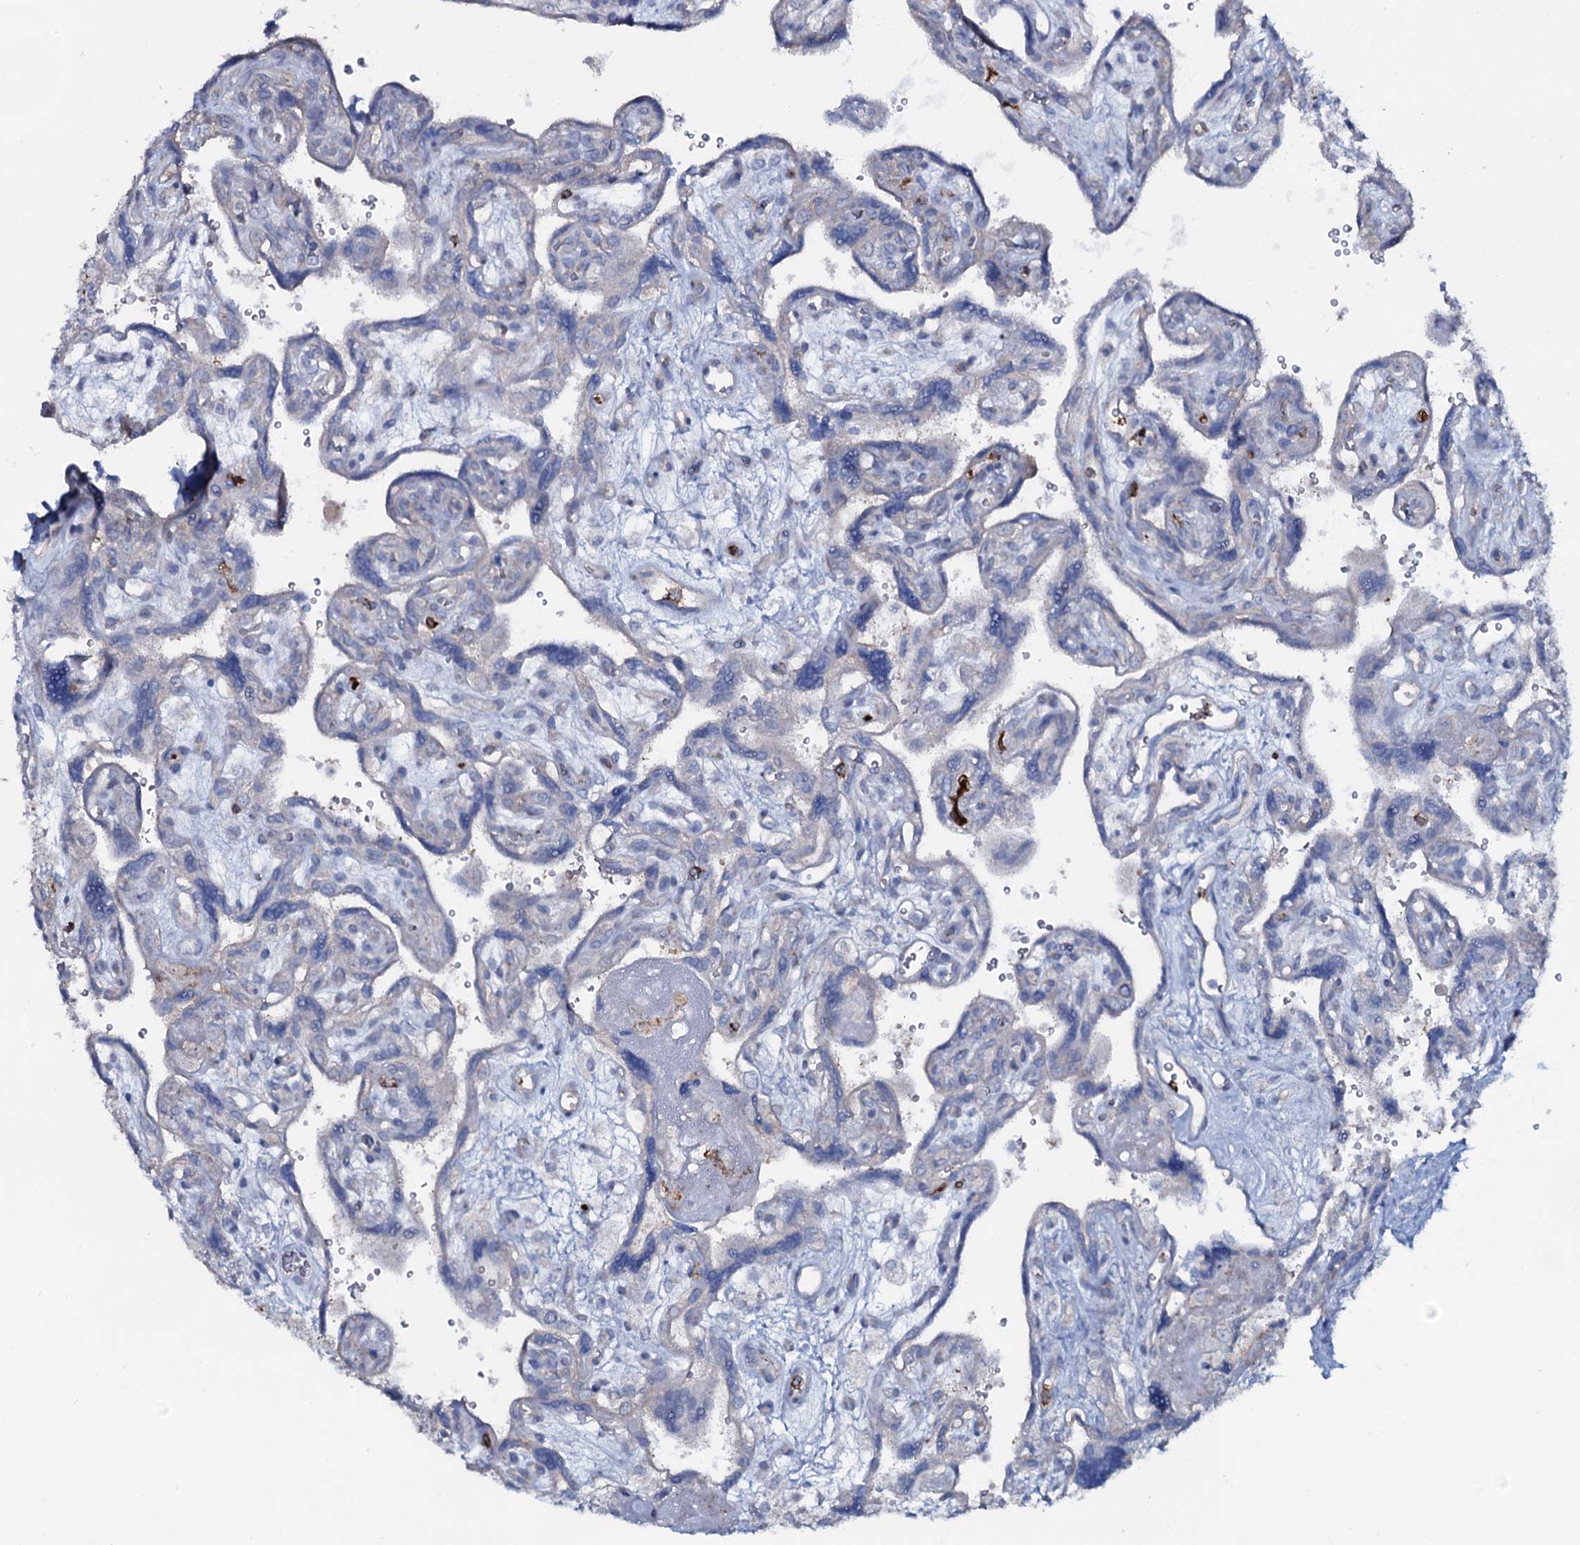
{"staining": {"intensity": "weak", "quantity": "<25%", "location": "cytoplasmic/membranous"}, "tissue": "placenta", "cell_type": "Decidual cells", "image_type": "normal", "snomed": [{"axis": "morphology", "description": "Normal tissue, NOS"}, {"axis": "topography", "description": "Placenta"}], "caption": "Decidual cells show no significant positivity in benign placenta.", "gene": "OSBPL2", "patient": {"sex": "female", "age": 39}}